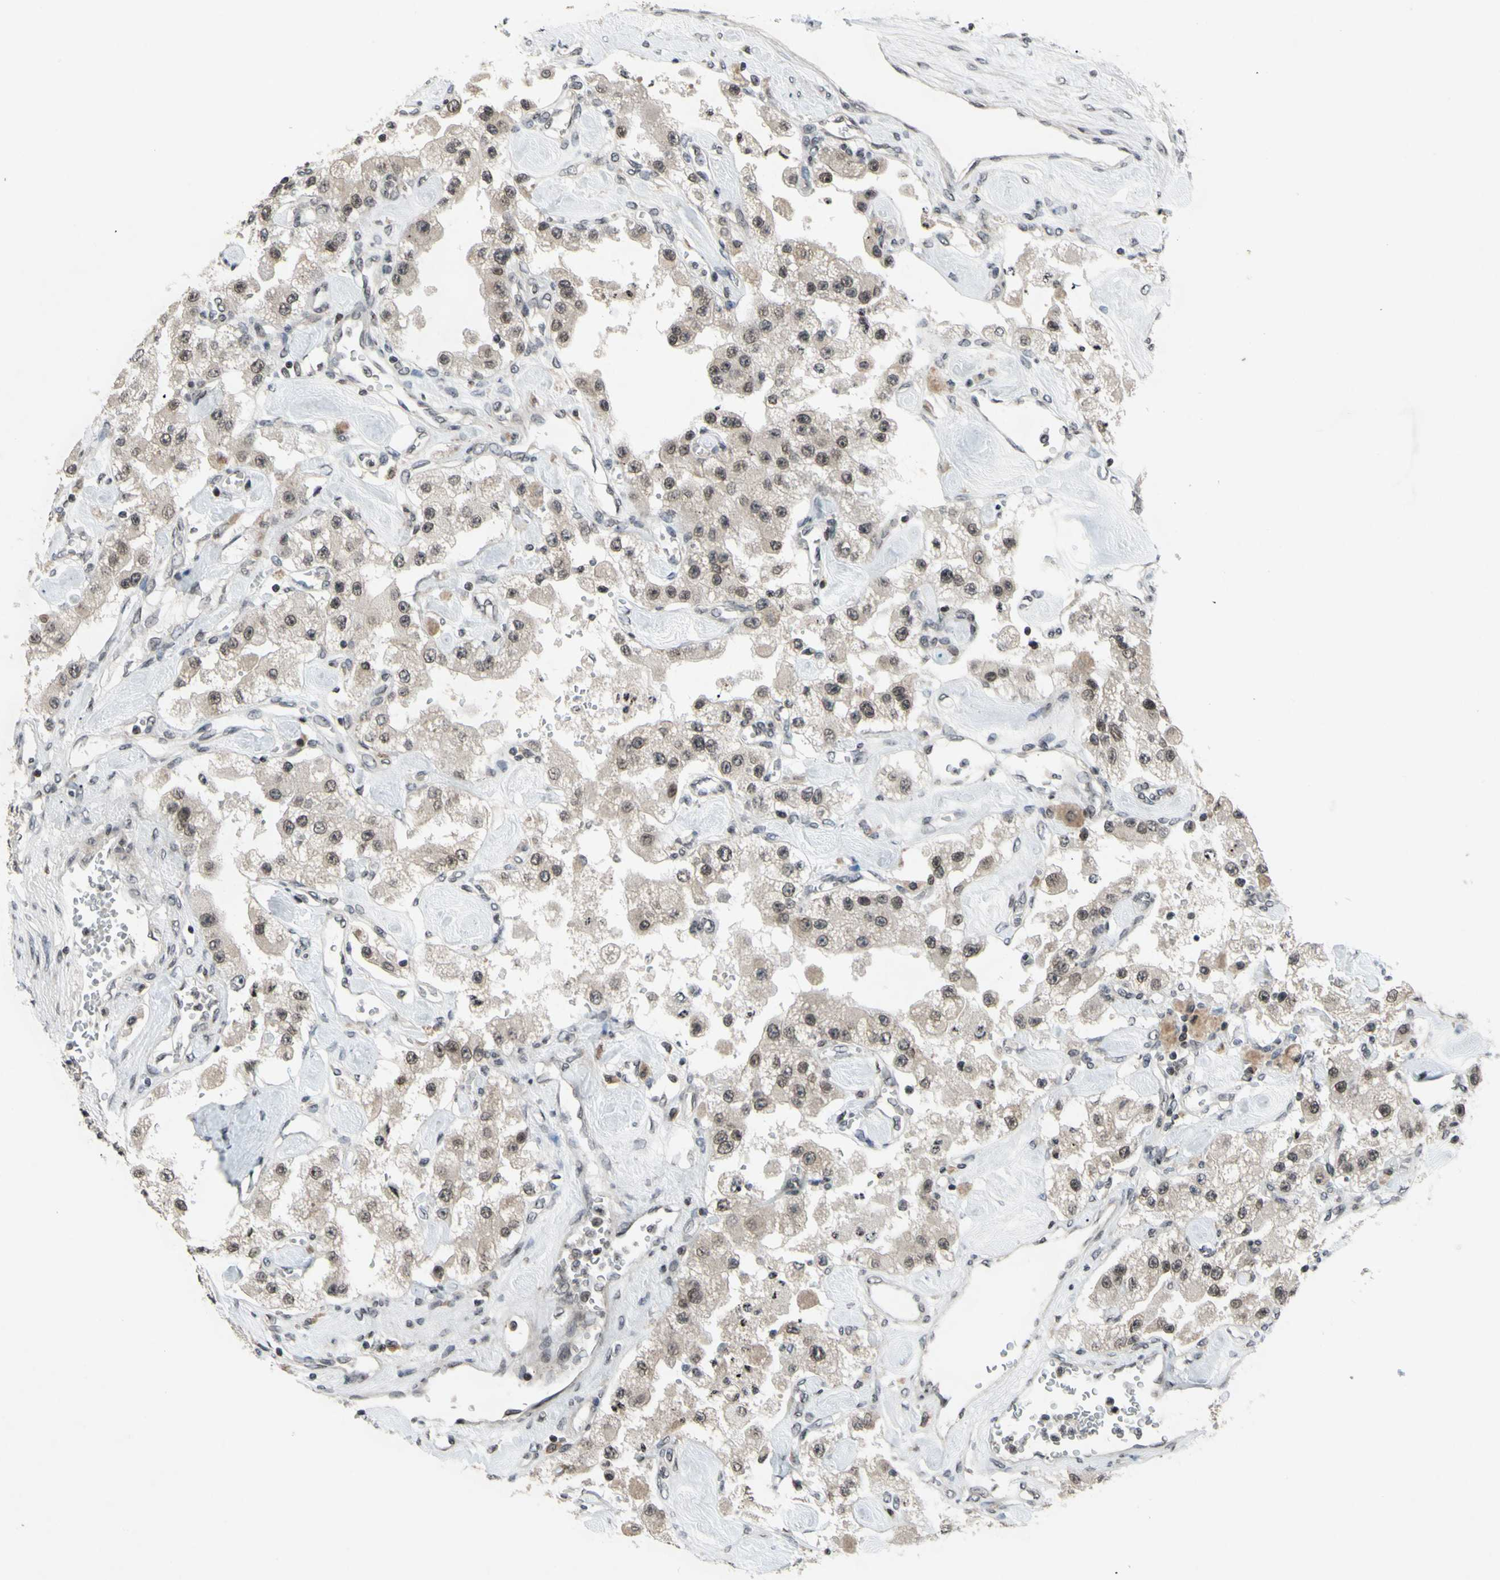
{"staining": {"intensity": "weak", "quantity": ">75%", "location": "cytoplasmic/membranous,nuclear"}, "tissue": "carcinoid", "cell_type": "Tumor cells", "image_type": "cancer", "snomed": [{"axis": "morphology", "description": "Carcinoid, malignant, NOS"}, {"axis": "topography", "description": "Pancreas"}], "caption": "The immunohistochemical stain shows weak cytoplasmic/membranous and nuclear expression in tumor cells of carcinoid (malignant) tissue. (Stains: DAB (3,3'-diaminobenzidine) in brown, nuclei in blue, Microscopy: brightfield microscopy at high magnification).", "gene": "XPO1", "patient": {"sex": "male", "age": 41}}